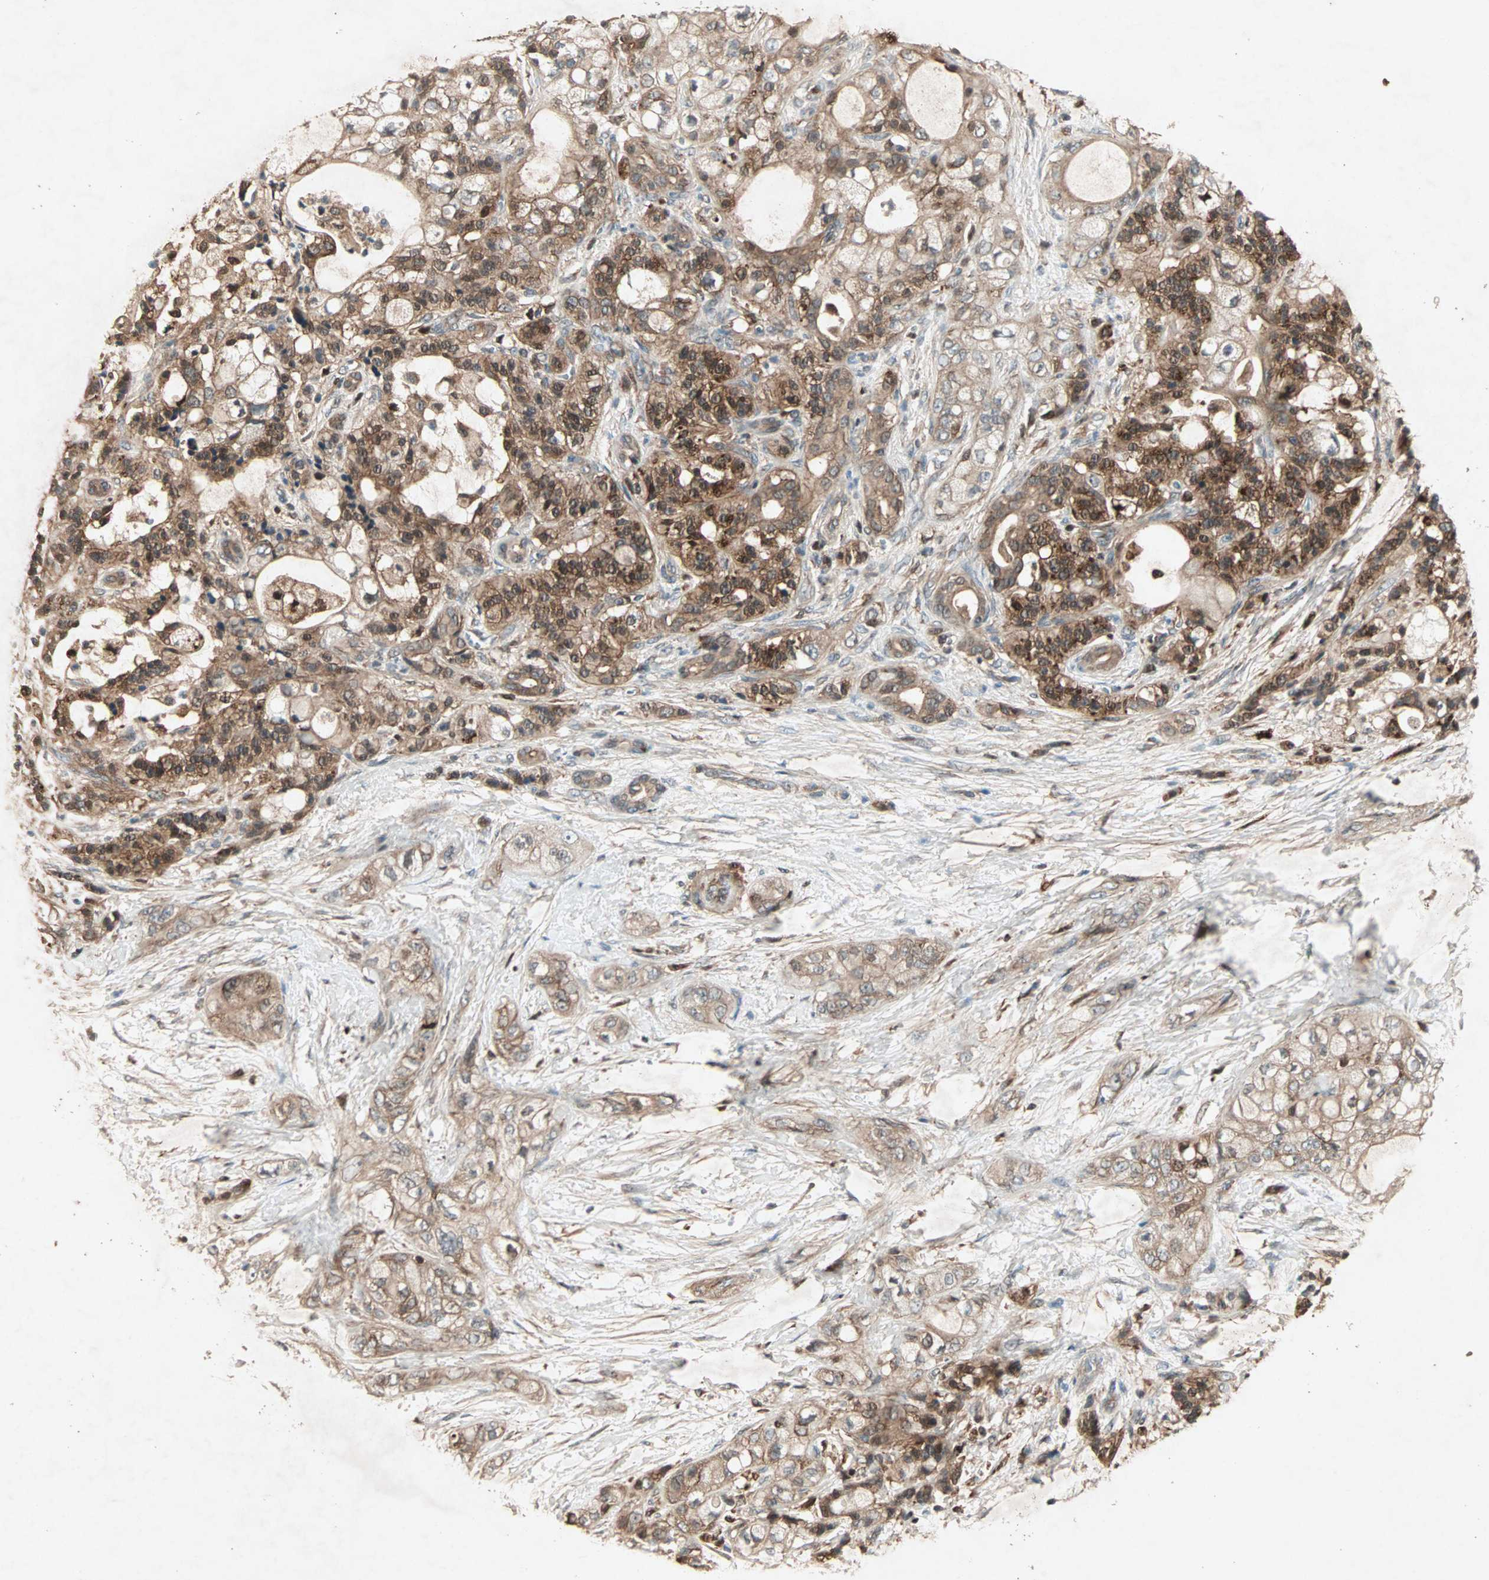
{"staining": {"intensity": "strong", "quantity": ">75%", "location": "cytoplasmic/membranous"}, "tissue": "pancreatic cancer", "cell_type": "Tumor cells", "image_type": "cancer", "snomed": [{"axis": "morphology", "description": "Adenocarcinoma, NOS"}, {"axis": "topography", "description": "Pancreas"}], "caption": "The micrograph shows immunohistochemical staining of pancreatic cancer (adenocarcinoma). There is strong cytoplasmic/membranous positivity is present in about >75% of tumor cells. (brown staining indicates protein expression, while blue staining denotes nuclei).", "gene": "SDSL", "patient": {"sex": "male", "age": 70}}